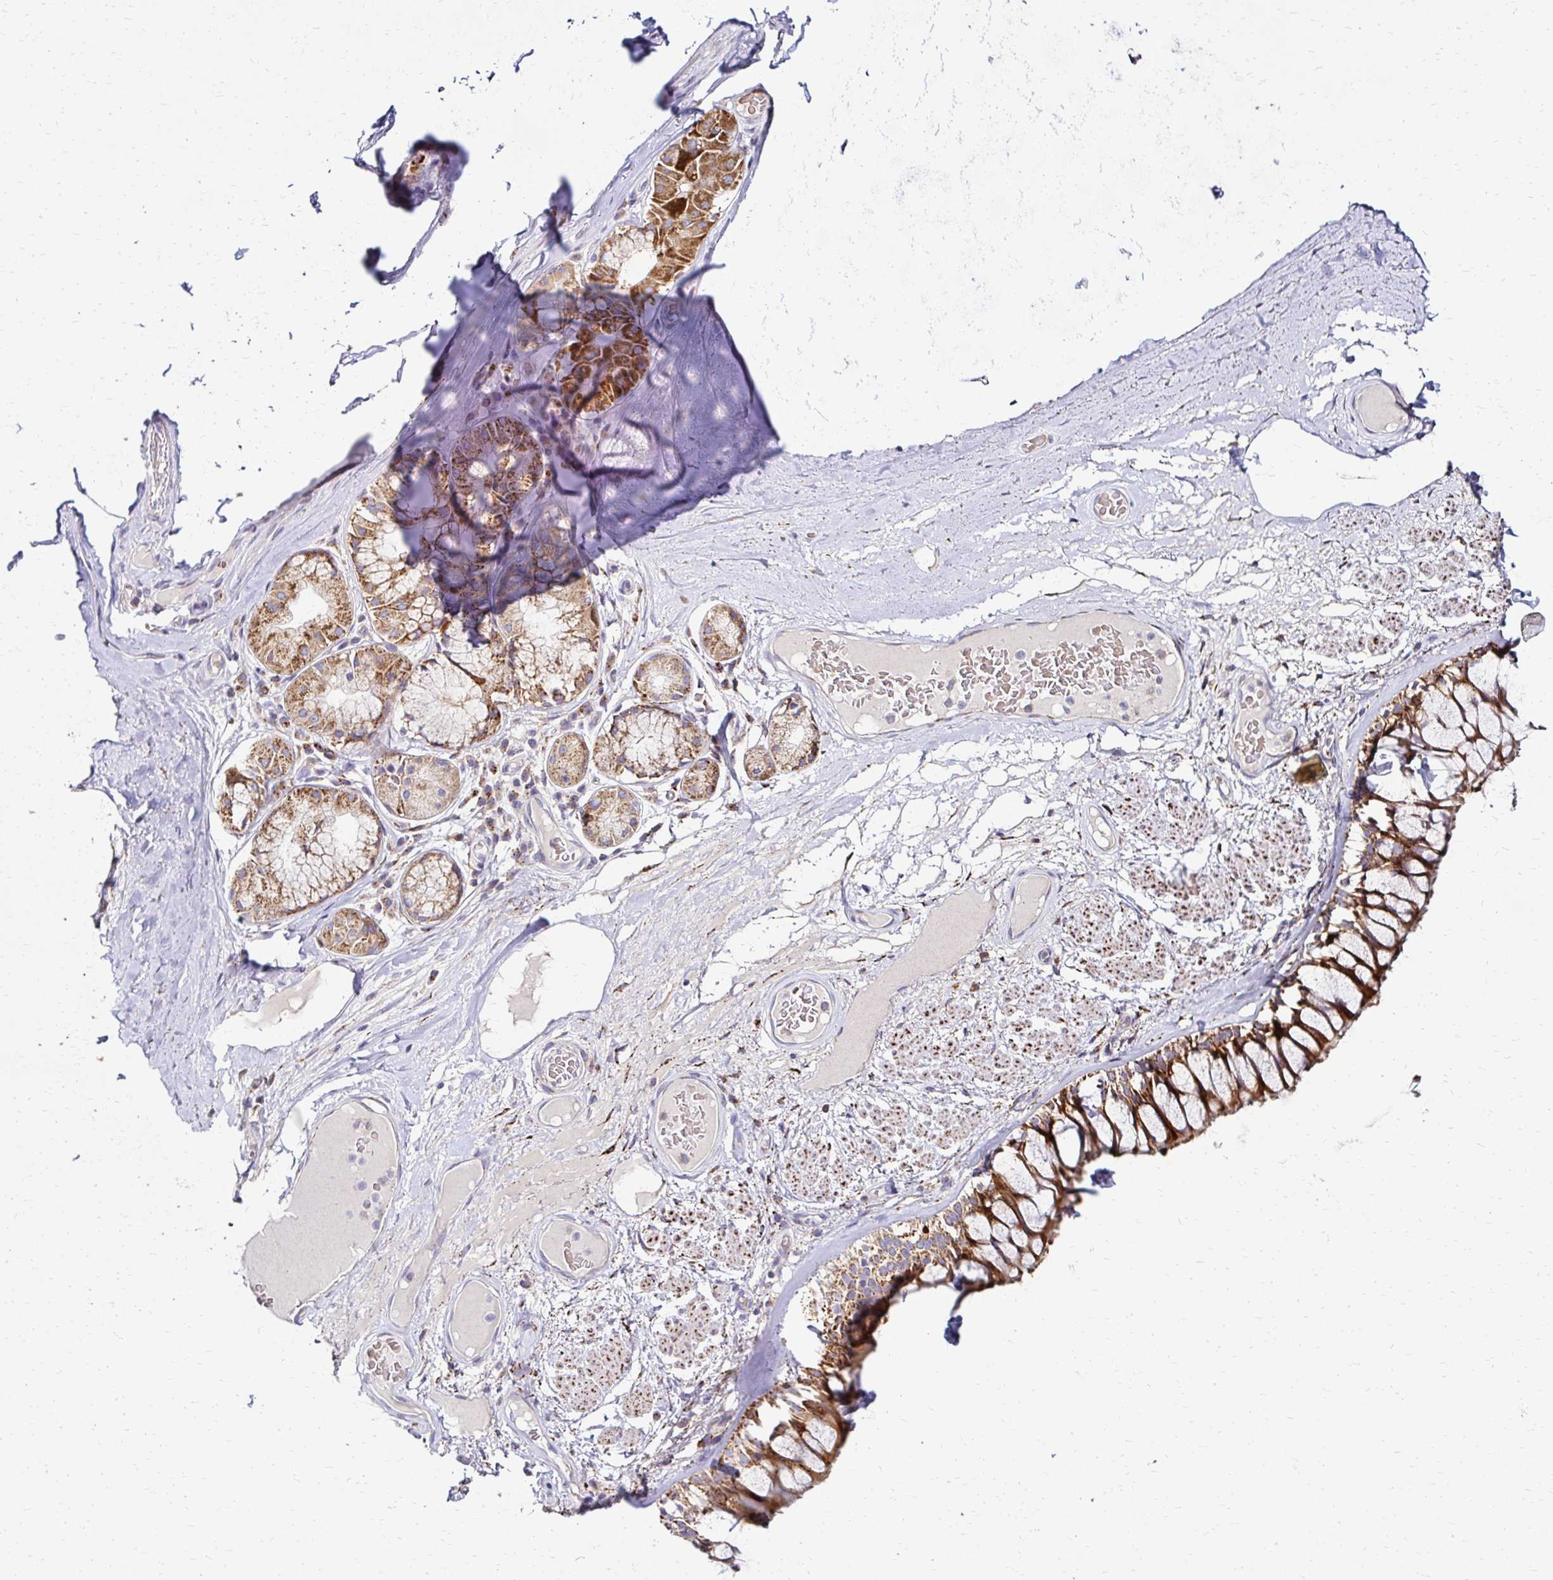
{"staining": {"intensity": "negative", "quantity": "none", "location": "none"}, "tissue": "adipose tissue", "cell_type": "Adipocytes", "image_type": "normal", "snomed": [{"axis": "morphology", "description": "Normal tissue, NOS"}, {"axis": "topography", "description": "Cartilage tissue"}, {"axis": "topography", "description": "Bronchus"}], "caption": "High magnification brightfield microscopy of unremarkable adipose tissue stained with DAB (3,3'-diaminobenzidine) (brown) and counterstained with hematoxylin (blue): adipocytes show no significant staining. (DAB (3,3'-diaminobenzidine) IHC with hematoxylin counter stain).", "gene": "IDUA", "patient": {"sex": "male", "age": 64}}